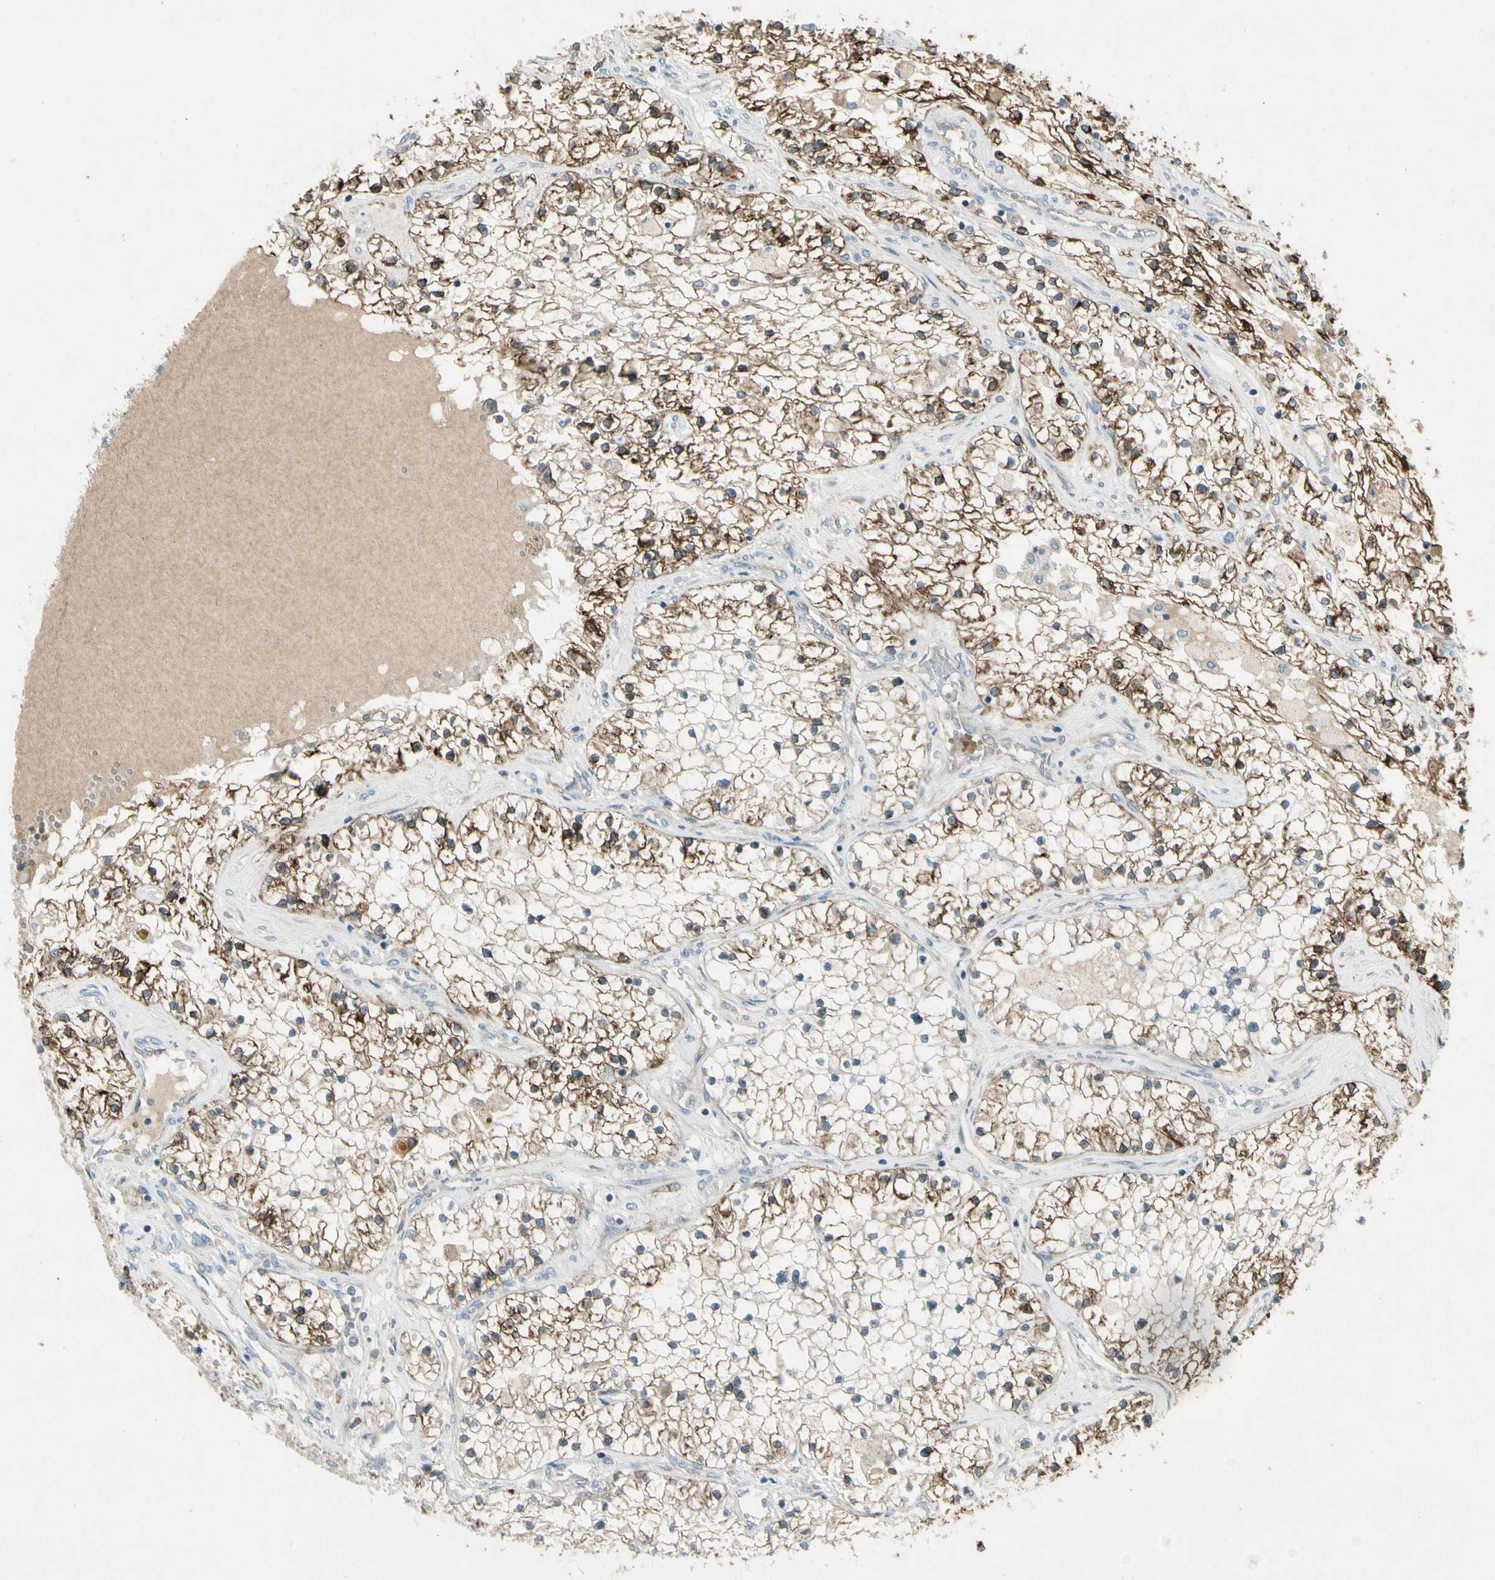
{"staining": {"intensity": "moderate", "quantity": ">75%", "location": "cytoplasmic/membranous"}, "tissue": "renal cancer", "cell_type": "Tumor cells", "image_type": "cancer", "snomed": [{"axis": "morphology", "description": "Adenocarcinoma, NOS"}, {"axis": "topography", "description": "Kidney"}], "caption": "Human renal adenocarcinoma stained with a brown dye exhibits moderate cytoplasmic/membranous positive expression in approximately >75% of tumor cells.", "gene": "PANK2", "patient": {"sex": "male", "age": 68}}